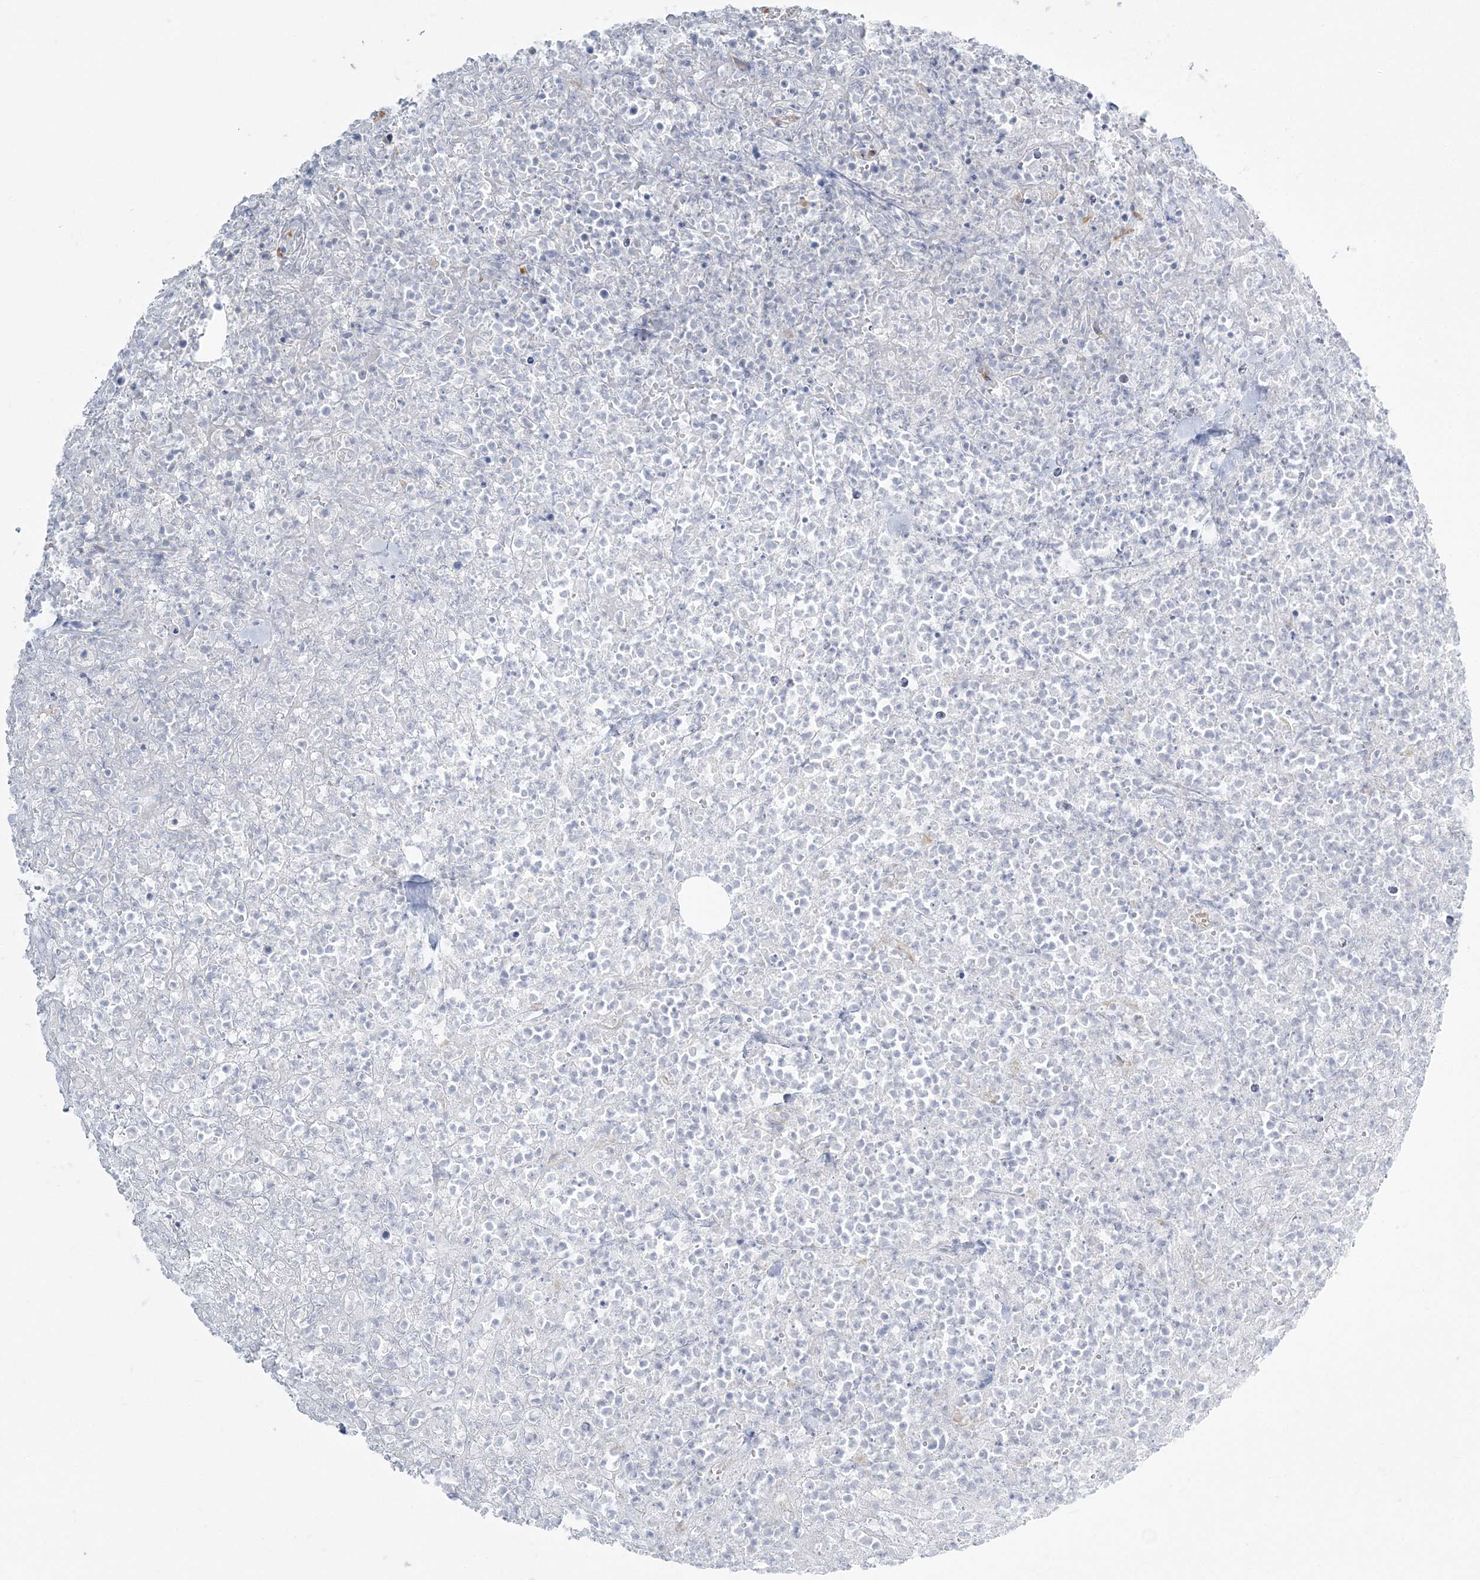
{"staining": {"intensity": "negative", "quantity": "none", "location": "none"}, "tissue": "lymphoma", "cell_type": "Tumor cells", "image_type": "cancer", "snomed": [{"axis": "morphology", "description": "Malignant lymphoma, non-Hodgkin's type, High grade"}, {"axis": "topography", "description": "Colon"}], "caption": "The histopathology image displays no significant positivity in tumor cells of high-grade malignant lymphoma, non-Hodgkin's type.", "gene": "ZC3H6", "patient": {"sex": "female", "age": 53}}